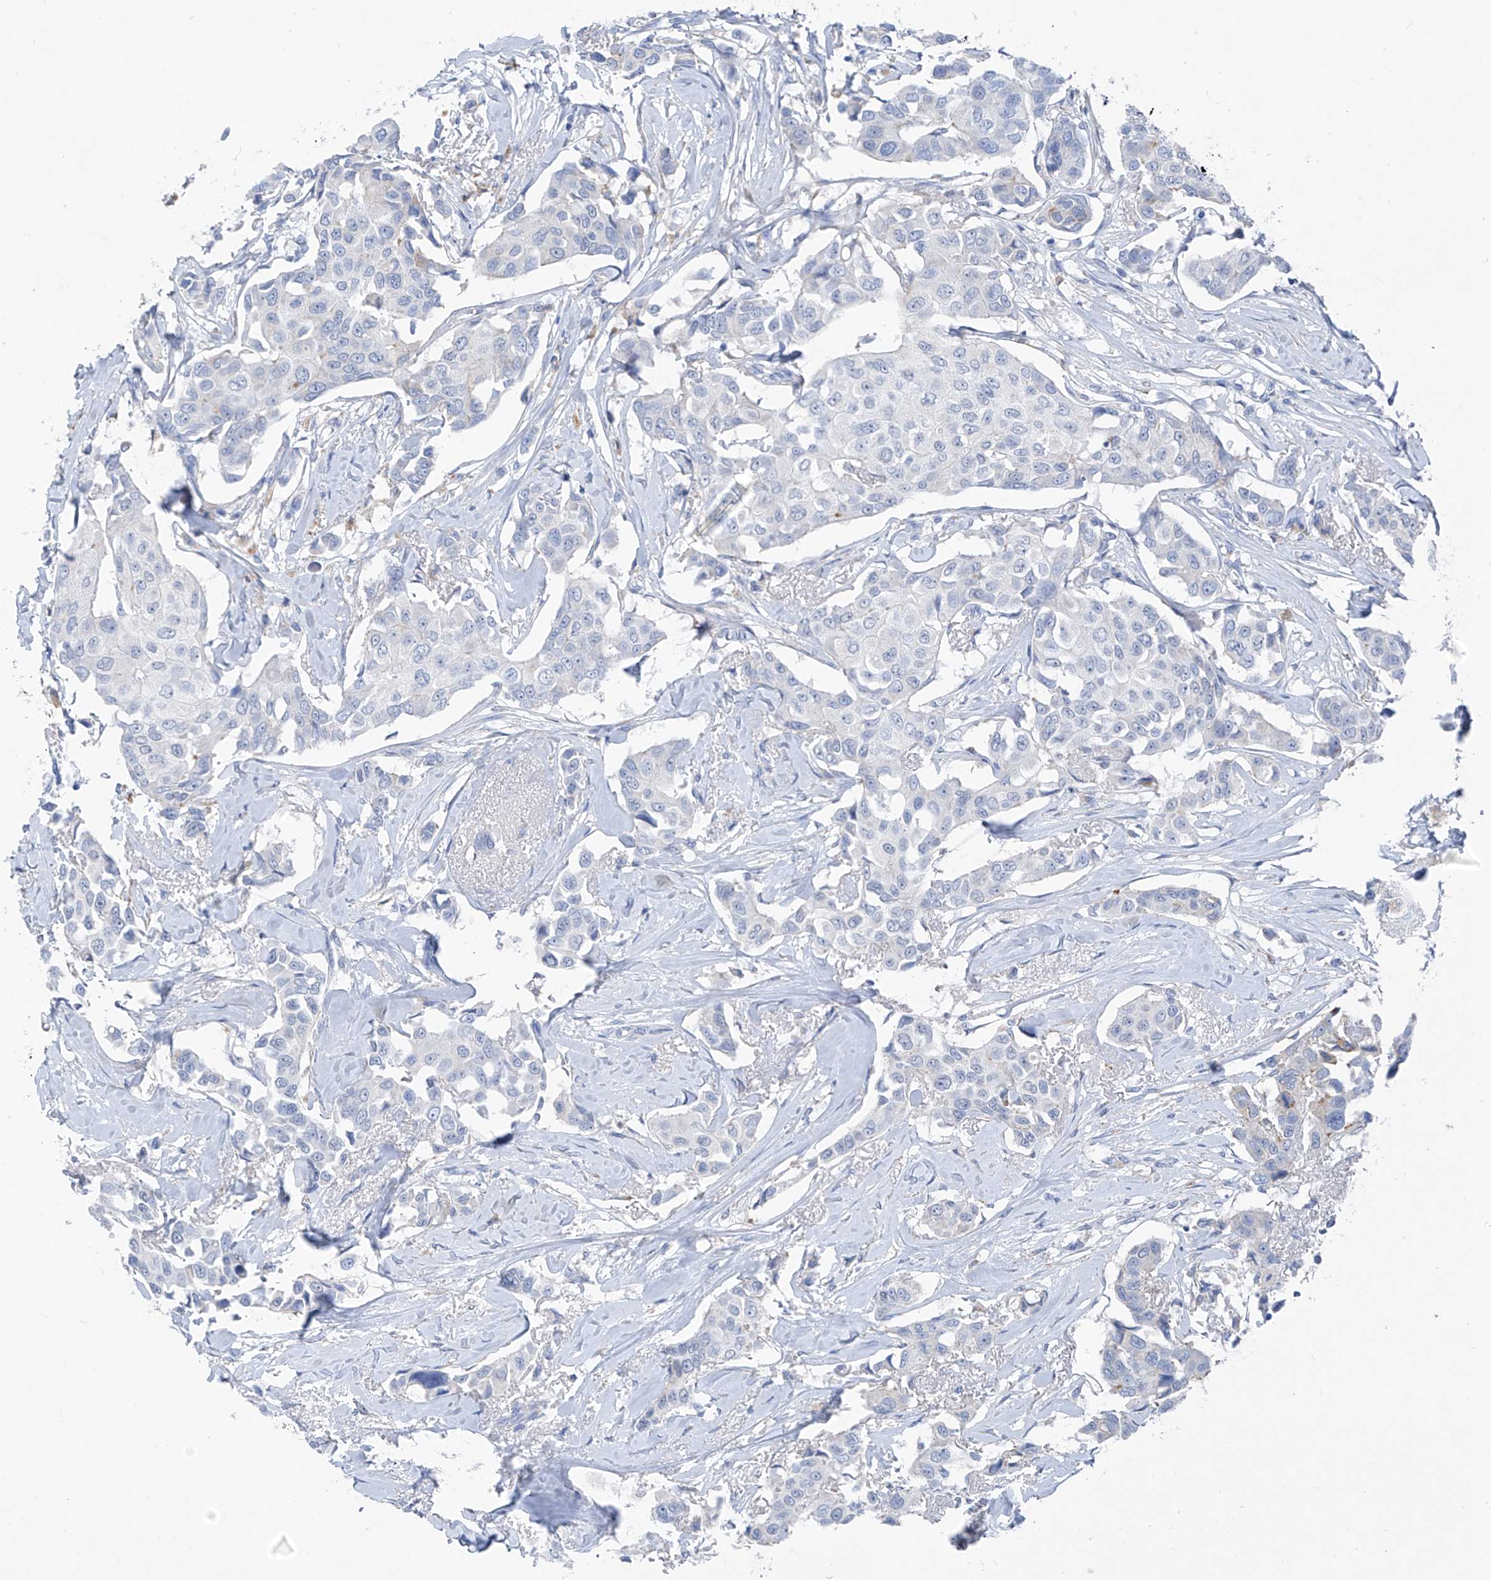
{"staining": {"intensity": "negative", "quantity": "none", "location": "none"}, "tissue": "breast cancer", "cell_type": "Tumor cells", "image_type": "cancer", "snomed": [{"axis": "morphology", "description": "Duct carcinoma"}, {"axis": "topography", "description": "Breast"}], "caption": "High magnification brightfield microscopy of intraductal carcinoma (breast) stained with DAB (3,3'-diaminobenzidine) (brown) and counterstained with hematoxylin (blue): tumor cells show no significant positivity.", "gene": "GLMP", "patient": {"sex": "female", "age": 80}}